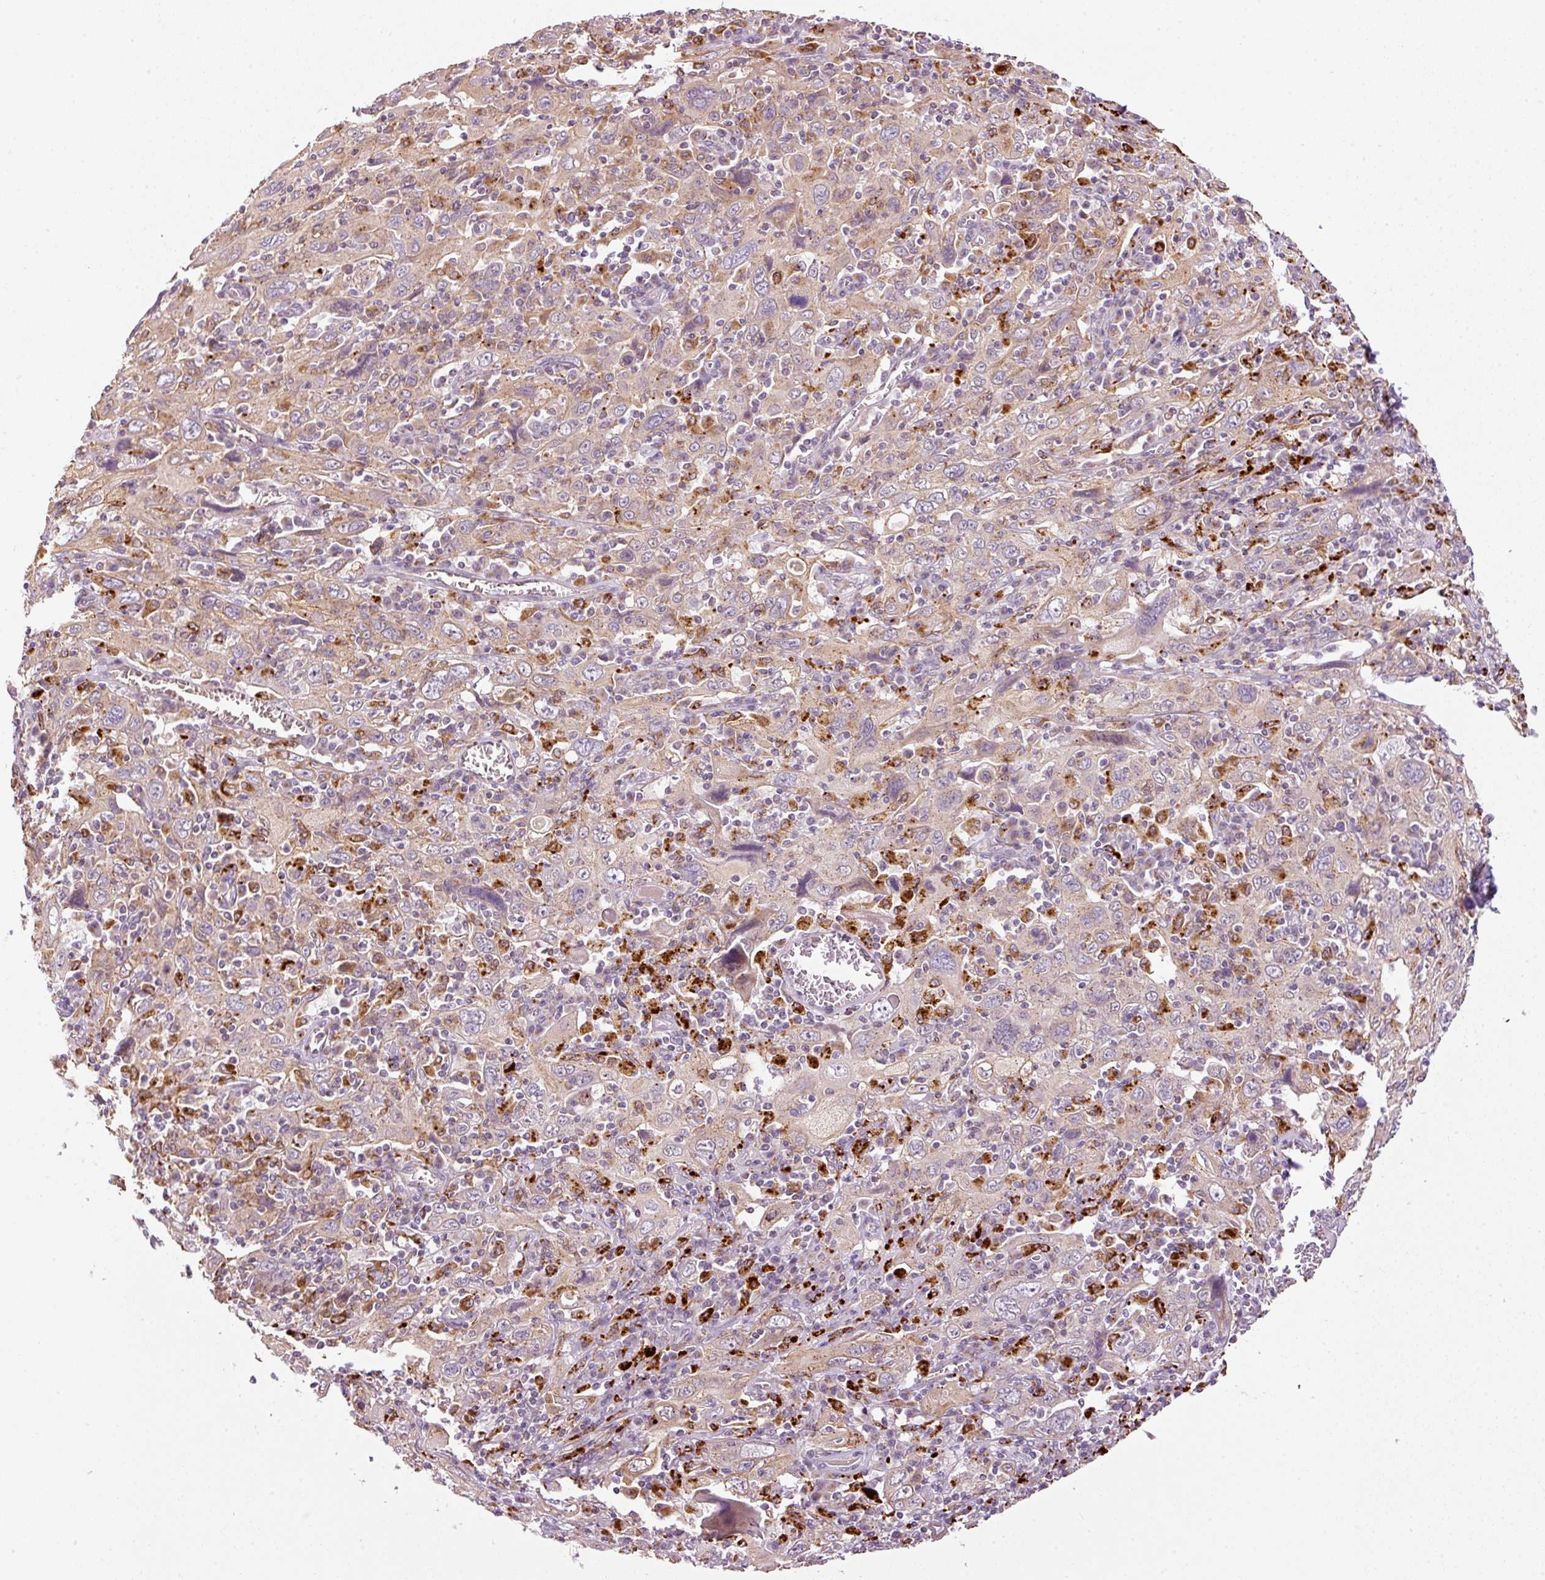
{"staining": {"intensity": "weak", "quantity": "25%-75%", "location": "cytoplasmic/membranous"}, "tissue": "cervical cancer", "cell_type": "Tumor cells", "image_type": "cancer", "snomed": [{"axis": "morphology", "description": "Squamous cell carcinoma, NOS"}, {"axis": "topography", "description": "Cervix"}], "caption": "This micrograph shows immunohistochemistry staining of human cervical cancer (squamous cell carcinoma), with low weak cytoplasmic/membranous staining in about 25%-75% of tumor cells.", "gene": "ZNF639", "patient": {"sex": "female", "age": 46}}